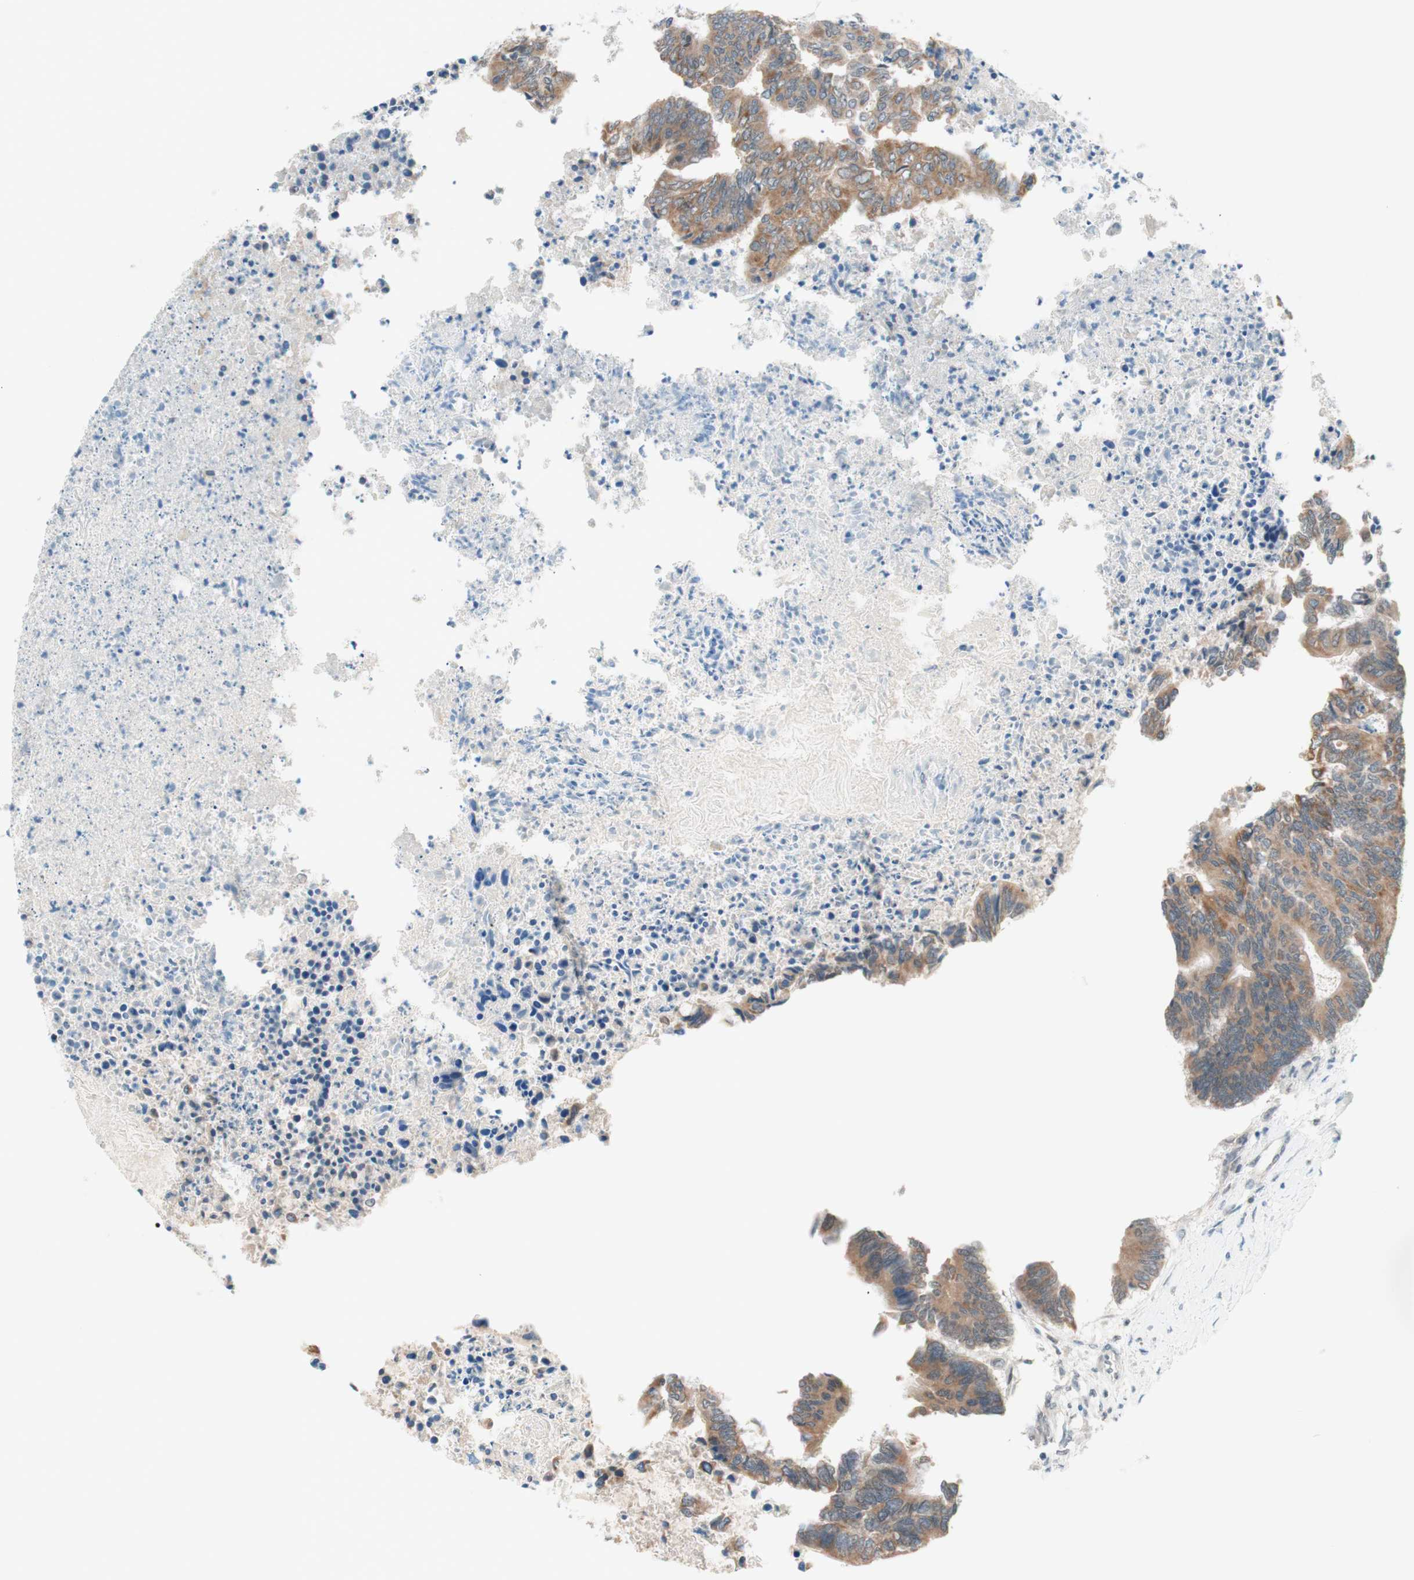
{"staining": {"intensity": "weak", "quantity": ">75%", "location": "cytoplasmic/membranous"}, "tissue": "colorectal cancer", "cell_type": "Tumor cells", "image_type": "cancer", "snomed": [{"axis": "morphology", "description": "Adenocarcinoma, NOS"}, {"axis": "topography", "description": "Rectum"}], "caption": "Protein expression by immunohistochemistry displays weak cytoplasmic/membranous expression in about >75% of tumor cells in colorectal cancer. The staining was performed using DAB (3,3'-diaminobenzidine) to visualize the protein expression in brown, while the nuclei were stained in blue with hematoxylin (Magnification: 20x).", "gene": "JPH1", "patient": {"sex": "male", "age": 63}}